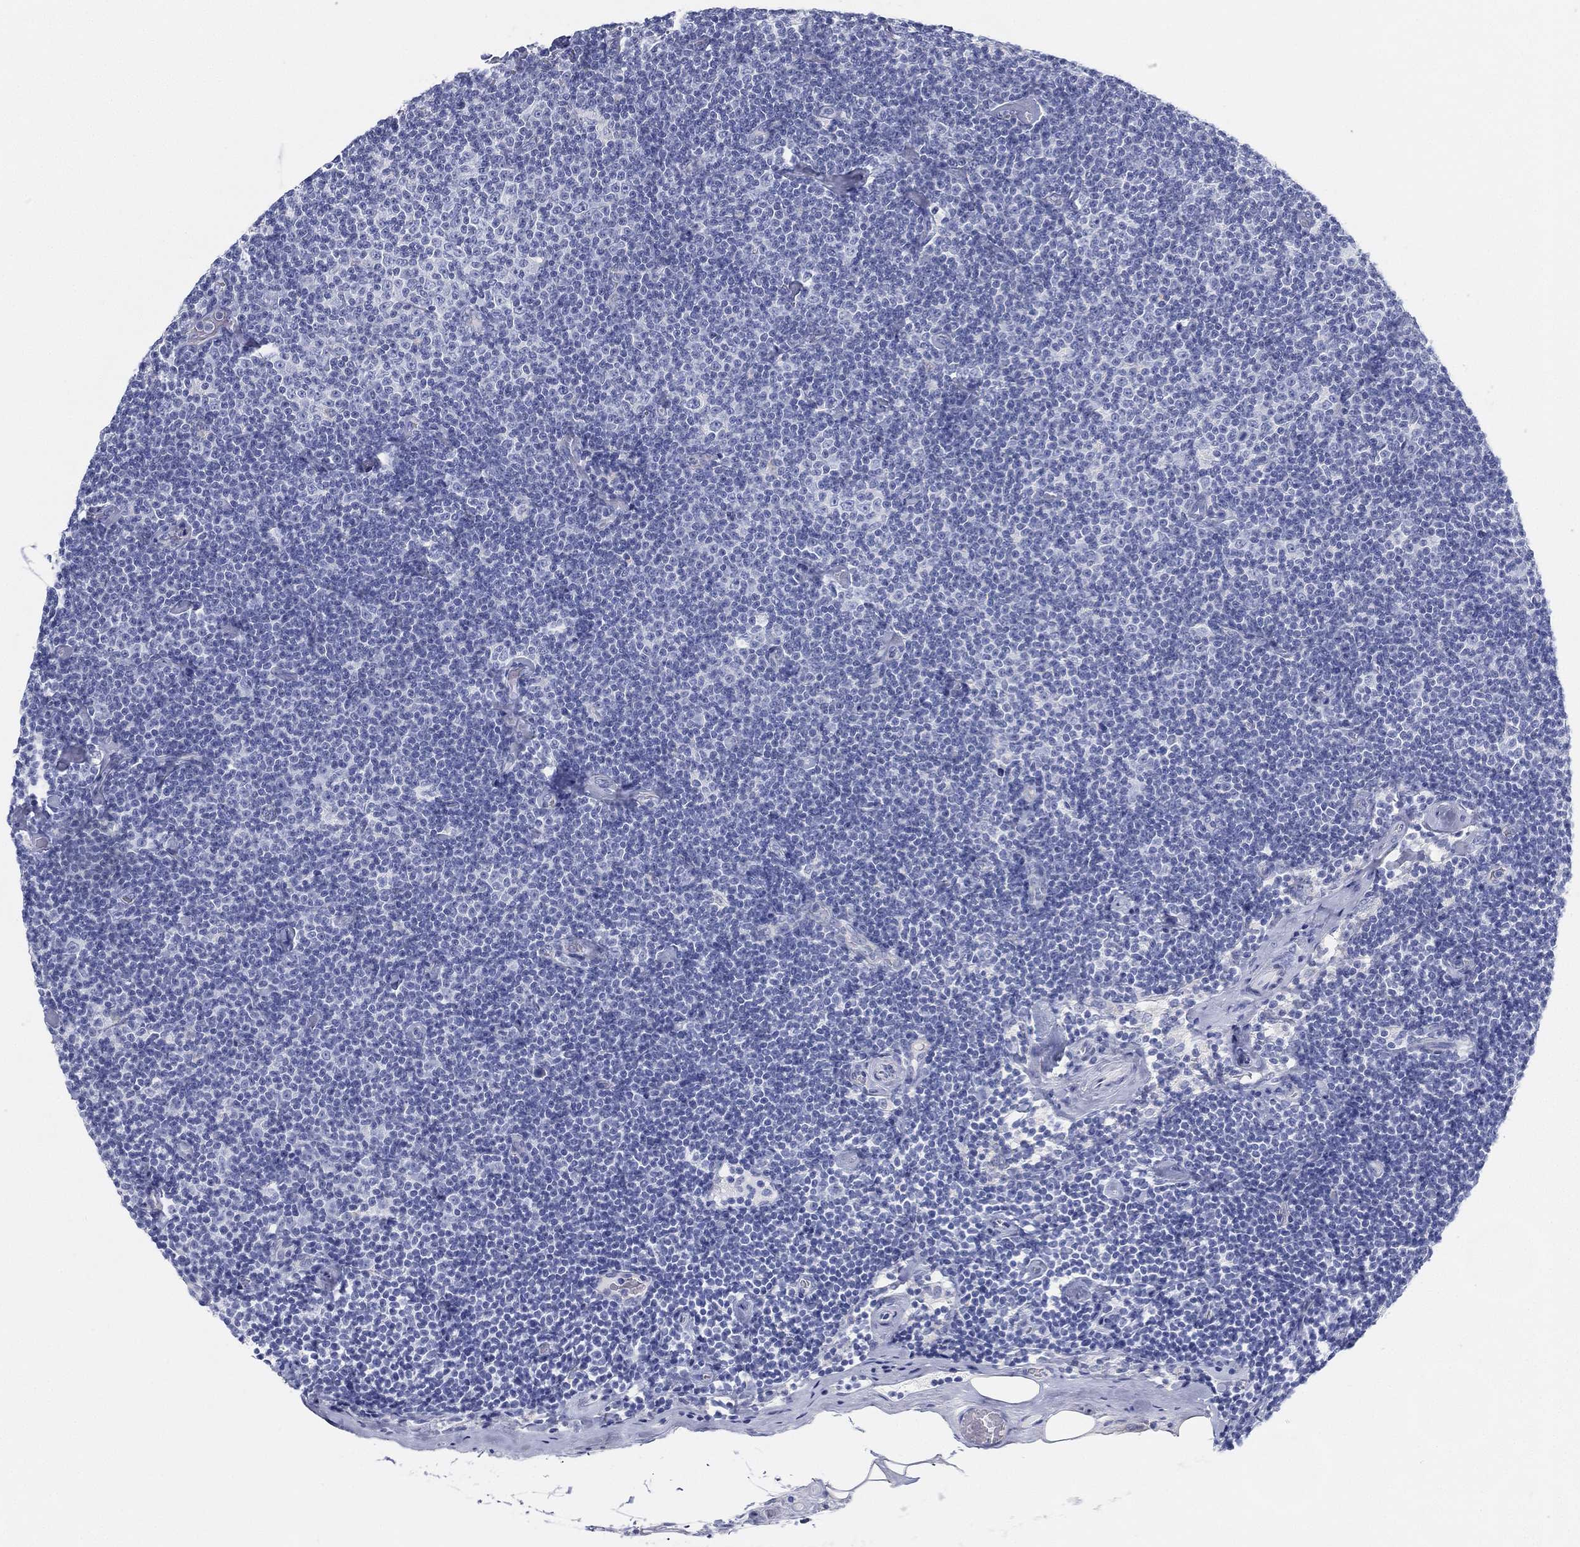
{"staining": {"intensity": "negative", "quantity": "none", "location": "none"}, "tissue": "lymphoma", "cell_type": "Tumor cells", "image_type": "cancer", "snomed": [{"axis": "morphology", "description": "Malignant lymphoma, non-Hodgkin's type, Low grade"}, {"axis": "topography", "description": "Lymph node"}], "caption": "A high-resolution micrograph shows immunohistochemistry (IHC) staining of lymphoma, which shows no significant staining in tumor cells.", "gene": "GPR61", "patient": {"sex": "male", "age": 81}}